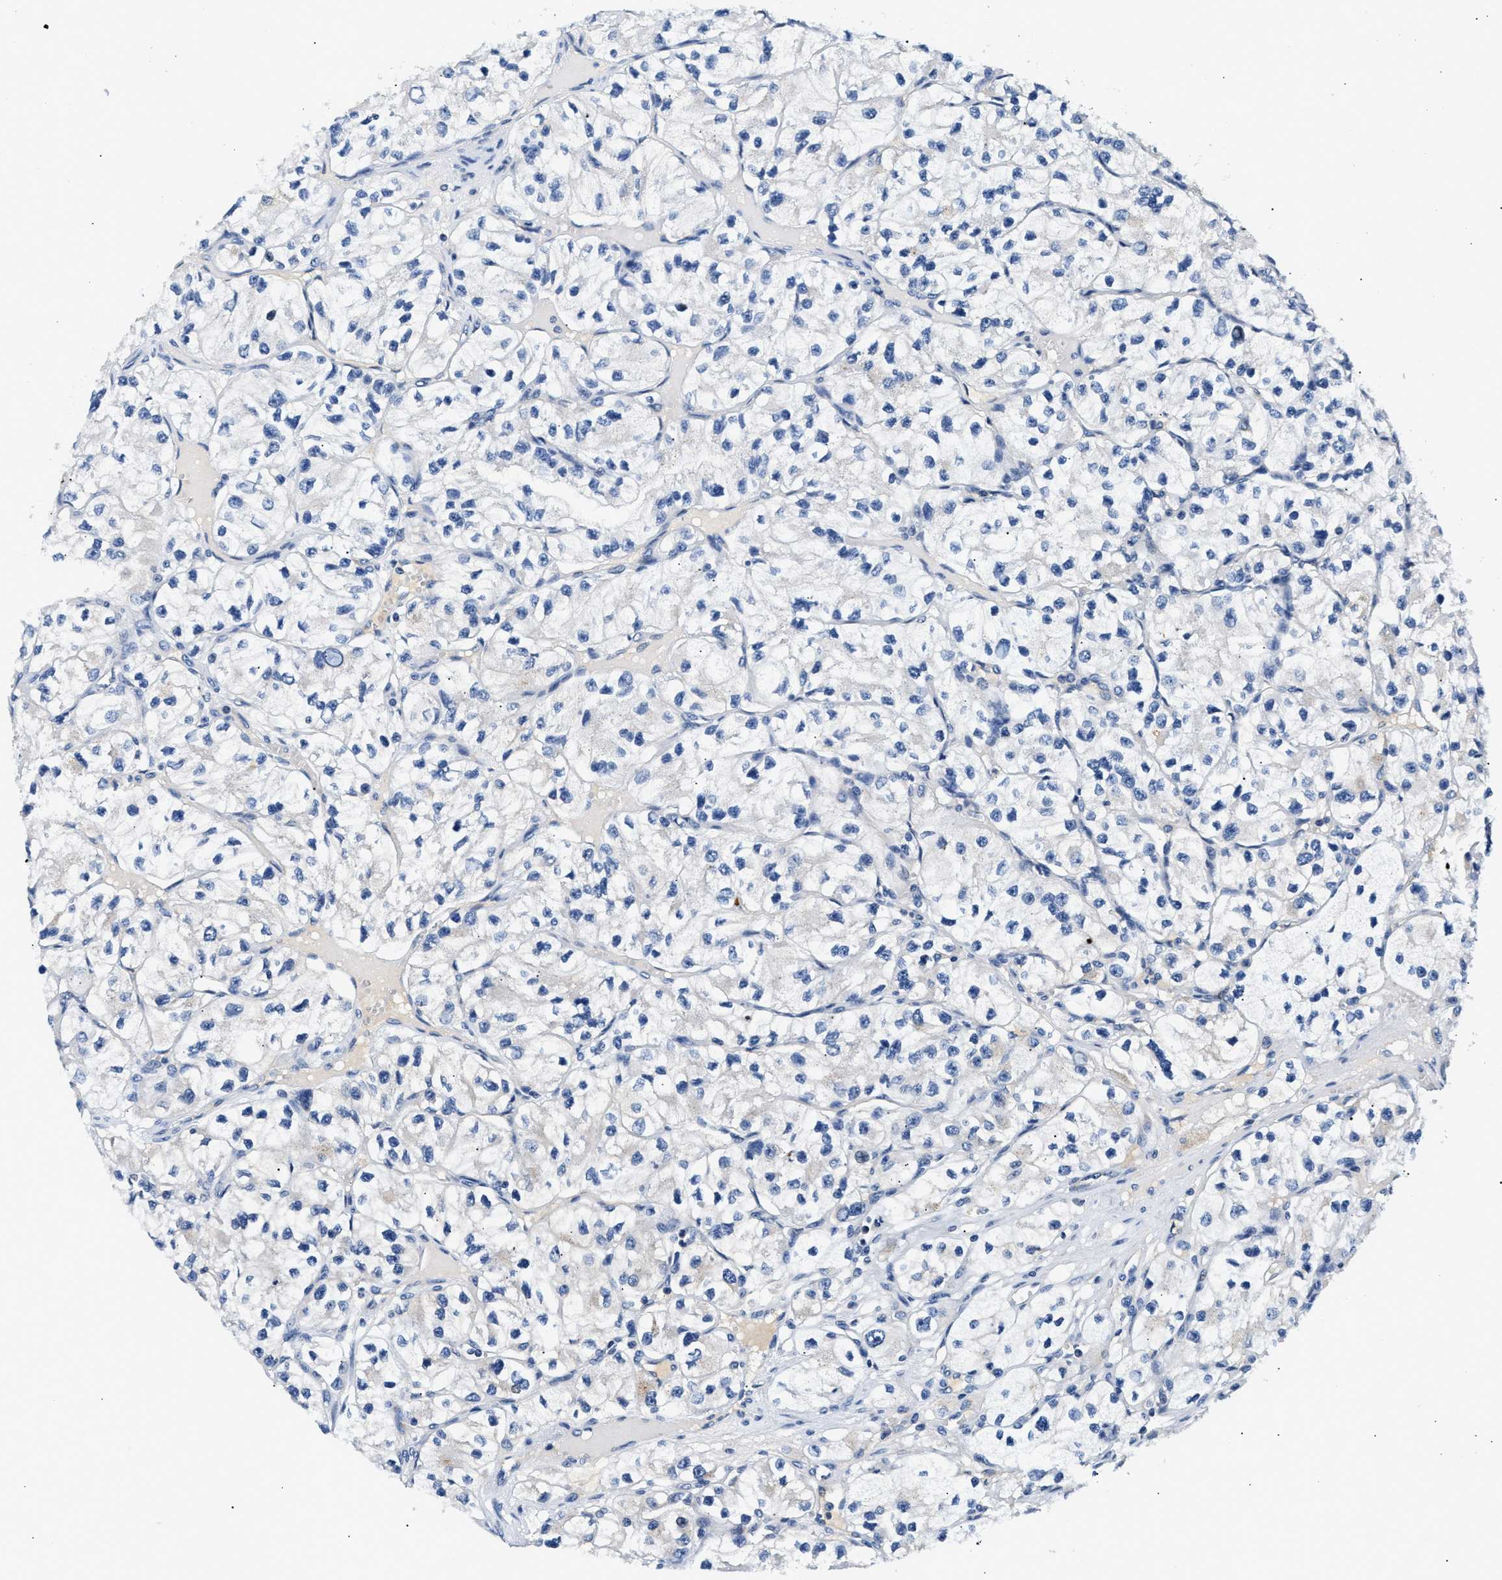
{"staining": {"intensity": "negative", "quantity": "none", "location": "none"}, "tissue": "renal cancer", "cell_type": "Tumor cells", "image_type": "cancer", "snomed": [{"axis": "morphology", "description": "Adenocarcinoma, NOS"}, {"axis": "topography", "description": "Kidney"}], "caption": "Image shows no protein staining in tumor cells of renal adenocarcinoma tissue. The staining is performed using DAB brown chromogen with nuclei counter-stained in using hematoxylin.", "gene": "MED22", "patient": {"sex": "female", "age": 57}}